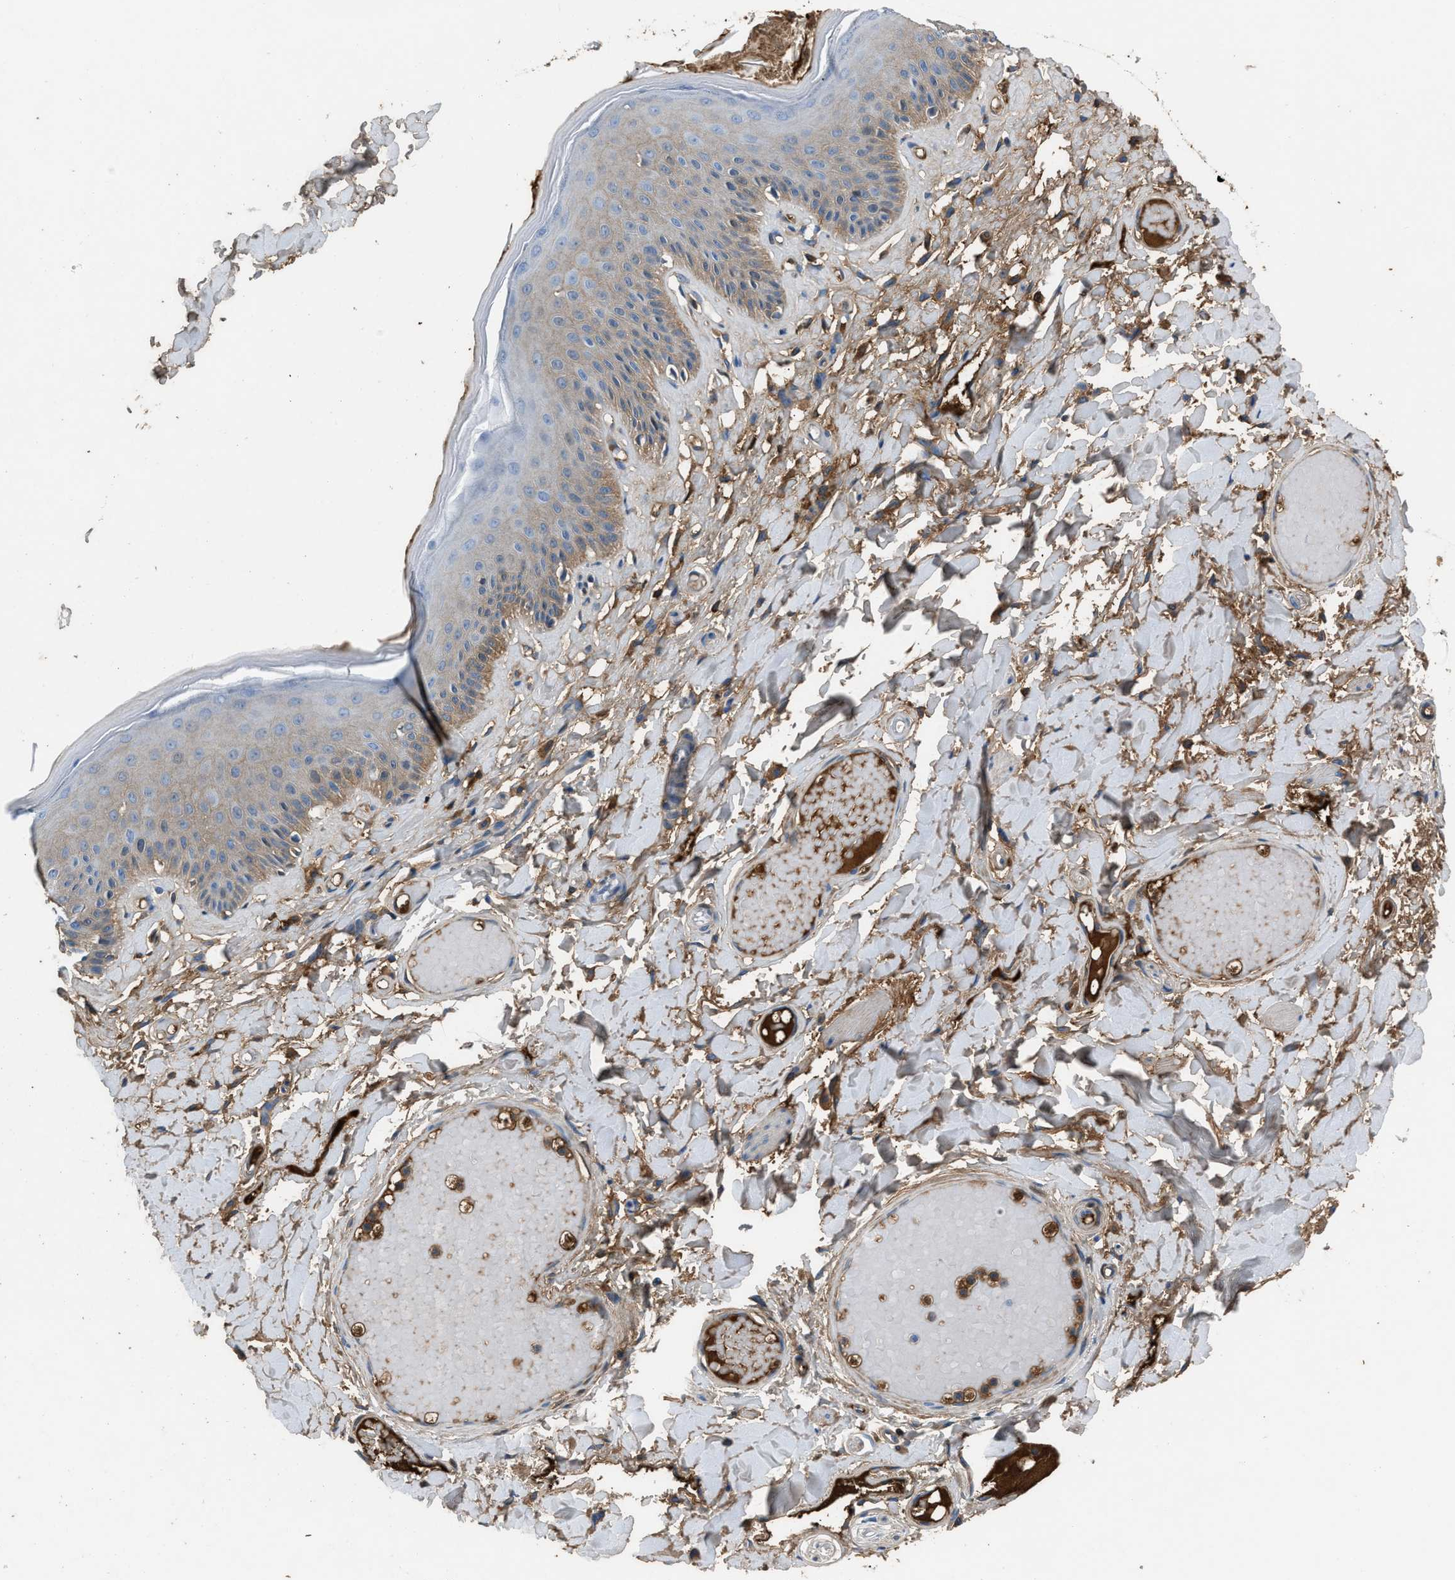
{"staining": {"intensity": "moderate", "quantity": "25%-75%", "location": "cytoplasmic/membranous"}, "tissue": "skin", "cell_type": "Epidermal cells", "image_type": "normal", "snomed": [{"axis": "morphology", "description": "Normal tissue, NOS"}, {"axis": "topography", "description": "Vulva"}], "caption": "Immunohistochemistry (IHC) histopathology image of unremarkable skin stained for a protein (brown), which exhibits medium levels of moderate cytoplasmic/membranous positivity in approximately 25%-75% of epidermal cells.", "gene": "STC1", "patient": {"sex": "female", "age": 73}}